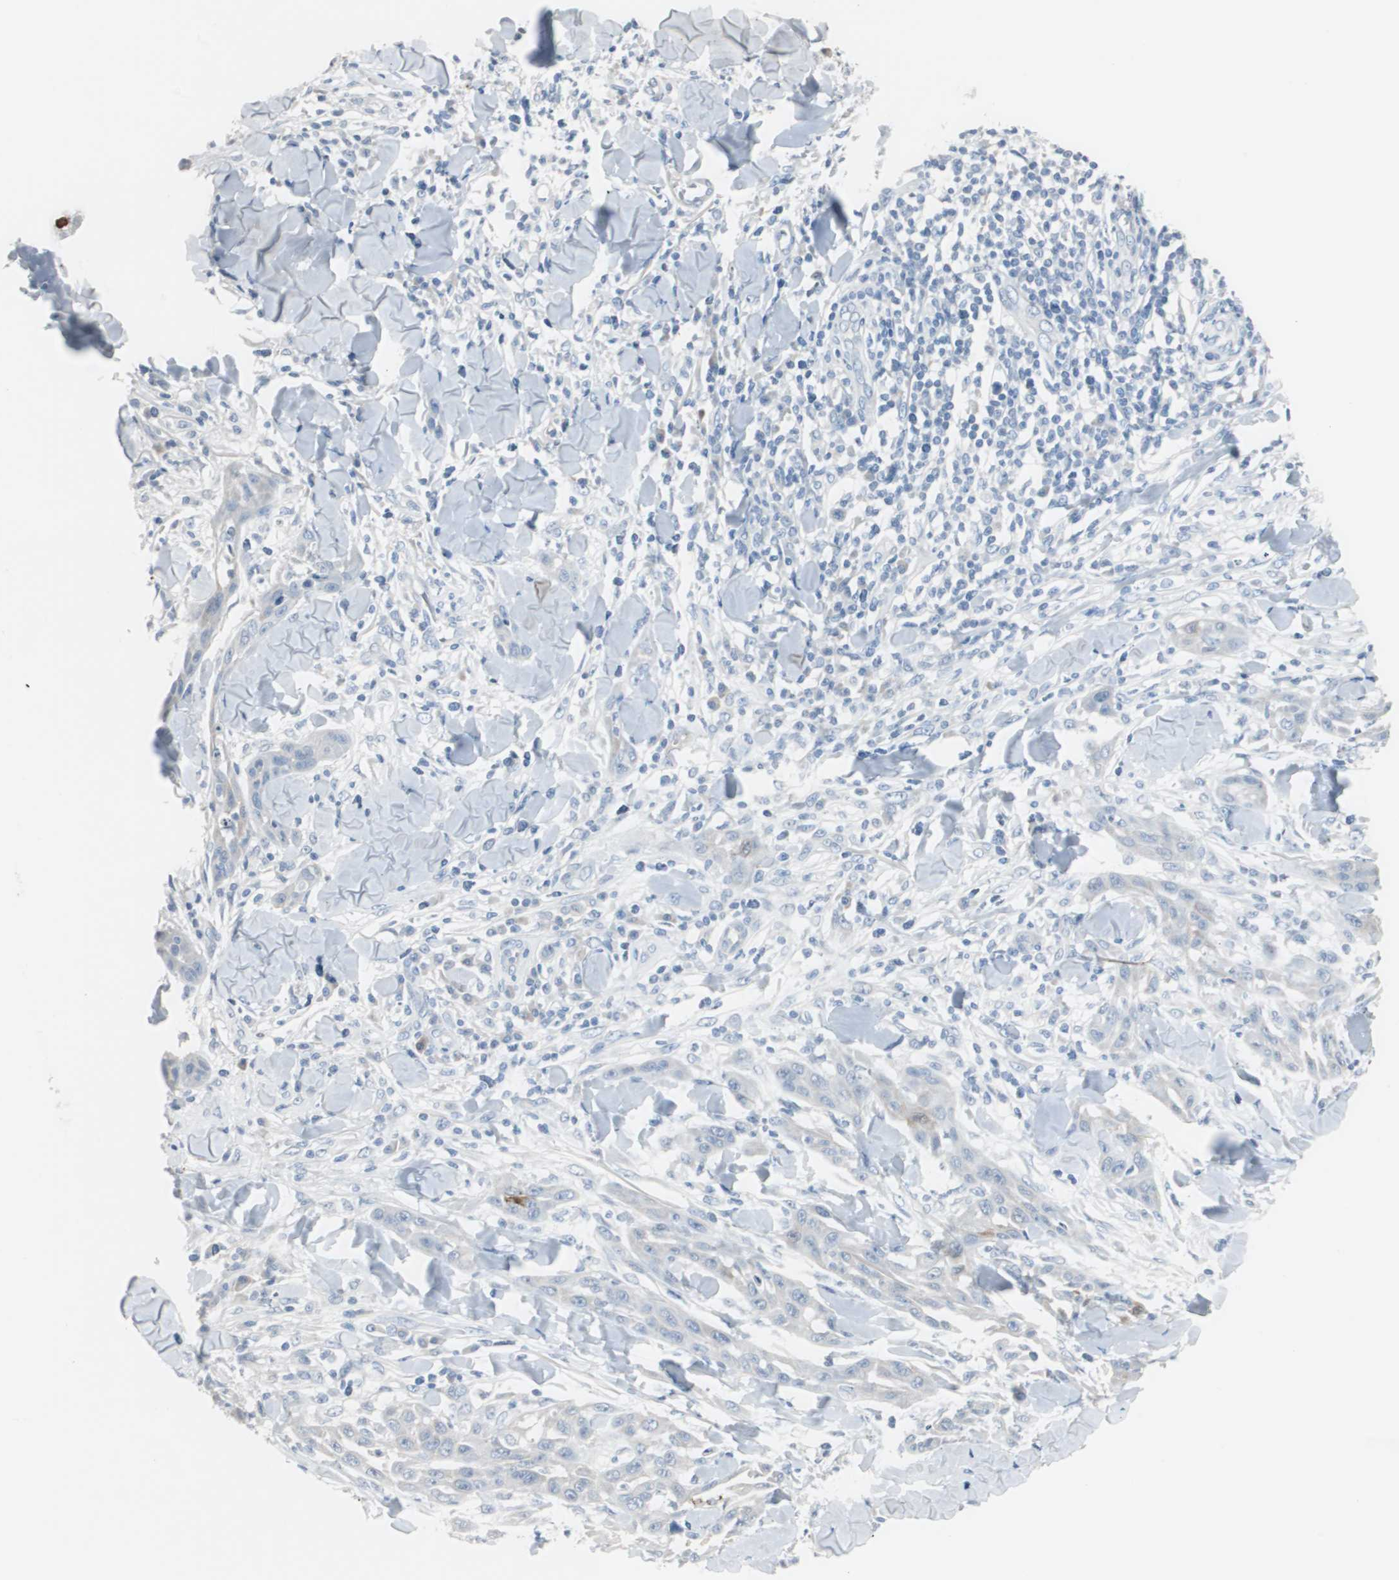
{"staining": {"intensity": "negative", "quantity": "none", "location": "none"}, "tissue": "skin cancer", "cell_type": "Tumor cells", "image_type": "cancer", "snomed": [{"axis": "morphology", "description": "Squamous cell carcinoma, NOS"}, {"axis": "topography", "description": "Skin"}], "caption": "Photomicrograph shows no protein expression in tumor cells of squamous cell carcinoma (skin) tissue.", "gene": "S100A7", "patient": {"sex": "male", "age": 24}}